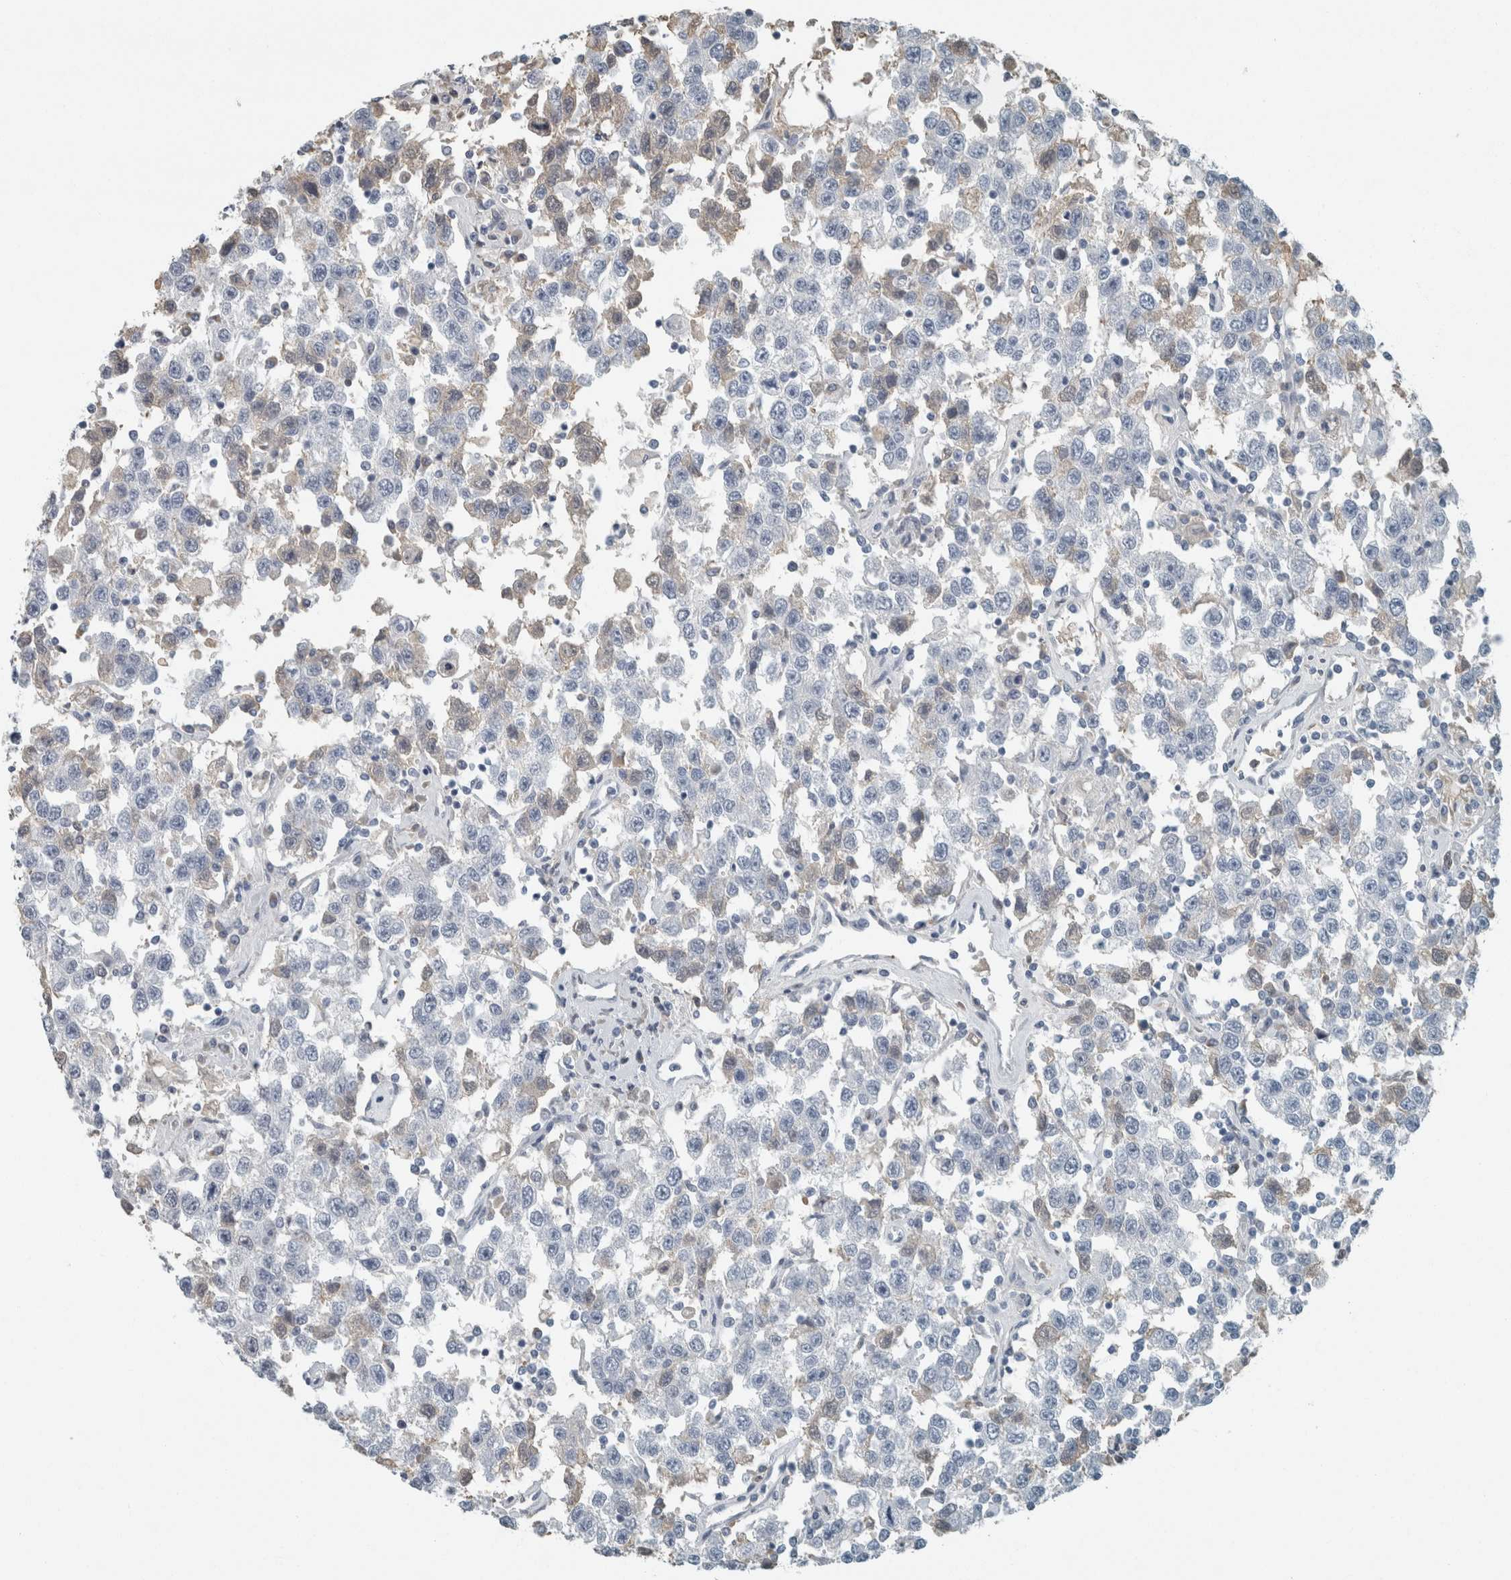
{"staining": {"intensity": "weak", "quantity": "<25%", "location": "cytoplasmic/membranous"}, "tissue": "testis cancer", "cell_type": "Tumor cells", "image_type": "cancer", "snomed": [{"axis": "morphology", "description": "Seminoma, NOS"}, {"axis": "topography", "description": "Testis"}], "caption": "Histopathology image shows no significant protein positivity in tumor cells of testis cancer.", "gene": "CHL1", "patient": {"sex": "male", "age": 41}}